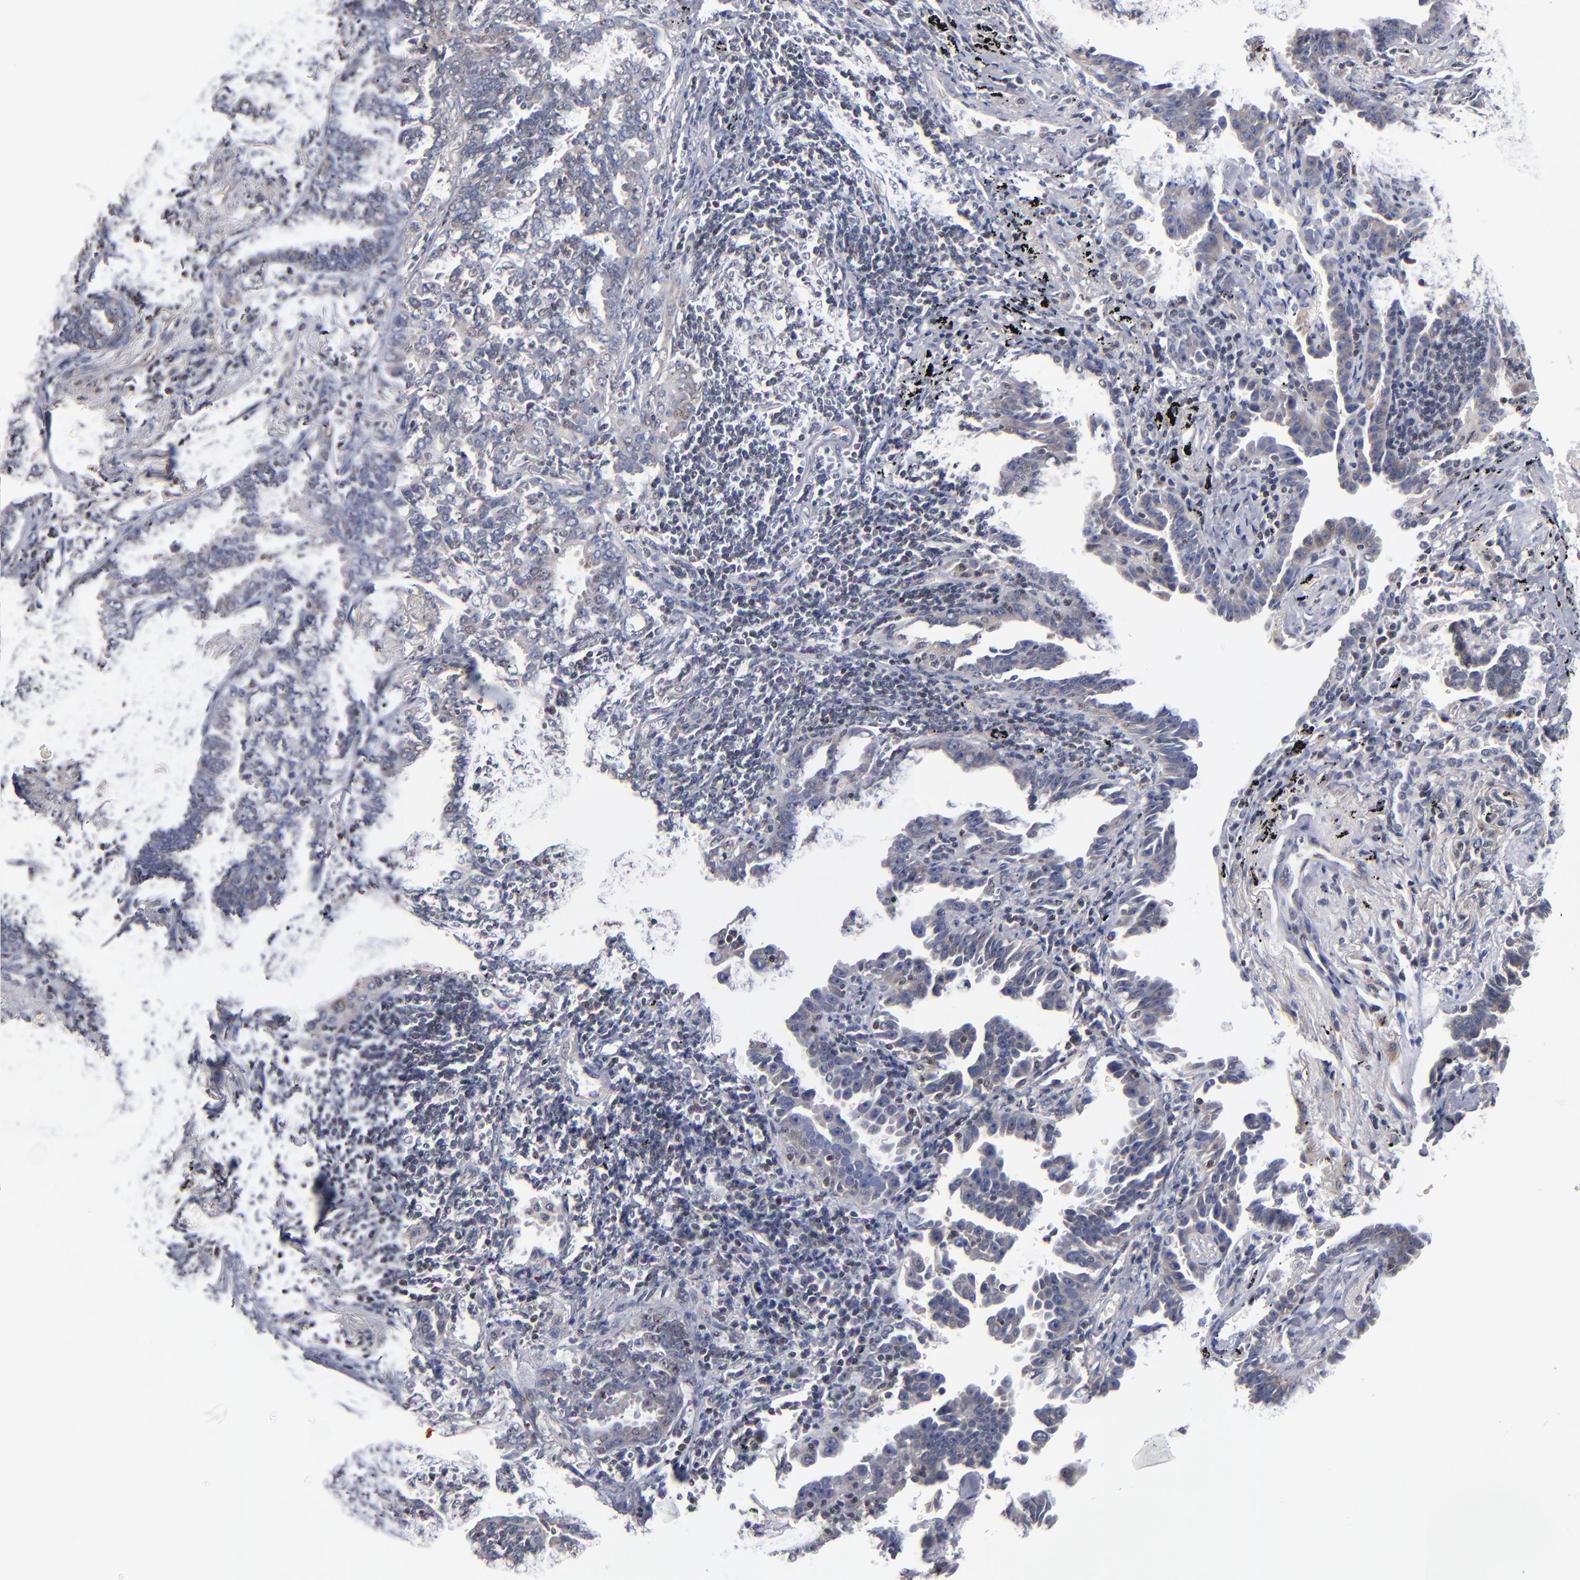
{"staining": {"intensity": "weak", "quantity": "25%-75%", "location": "cytoplasmic/membranous"}, "tissue": "lung cancer", "cell_type": "Tumor cells", "image_type": "cancer", "snomed": [{"axis": "morphology", "description": "Adenocarcinoma, NOS"}, {"axis": "topography", "description": "Lung"}], "caption": "The image displays a brown stain indicating the presence of a protein in the cytoplasmic/membranous of tumor cells in adenocarcinoma (lung).", "gene": "ODF2", "patient": {"sex": "female", "age": 64}}